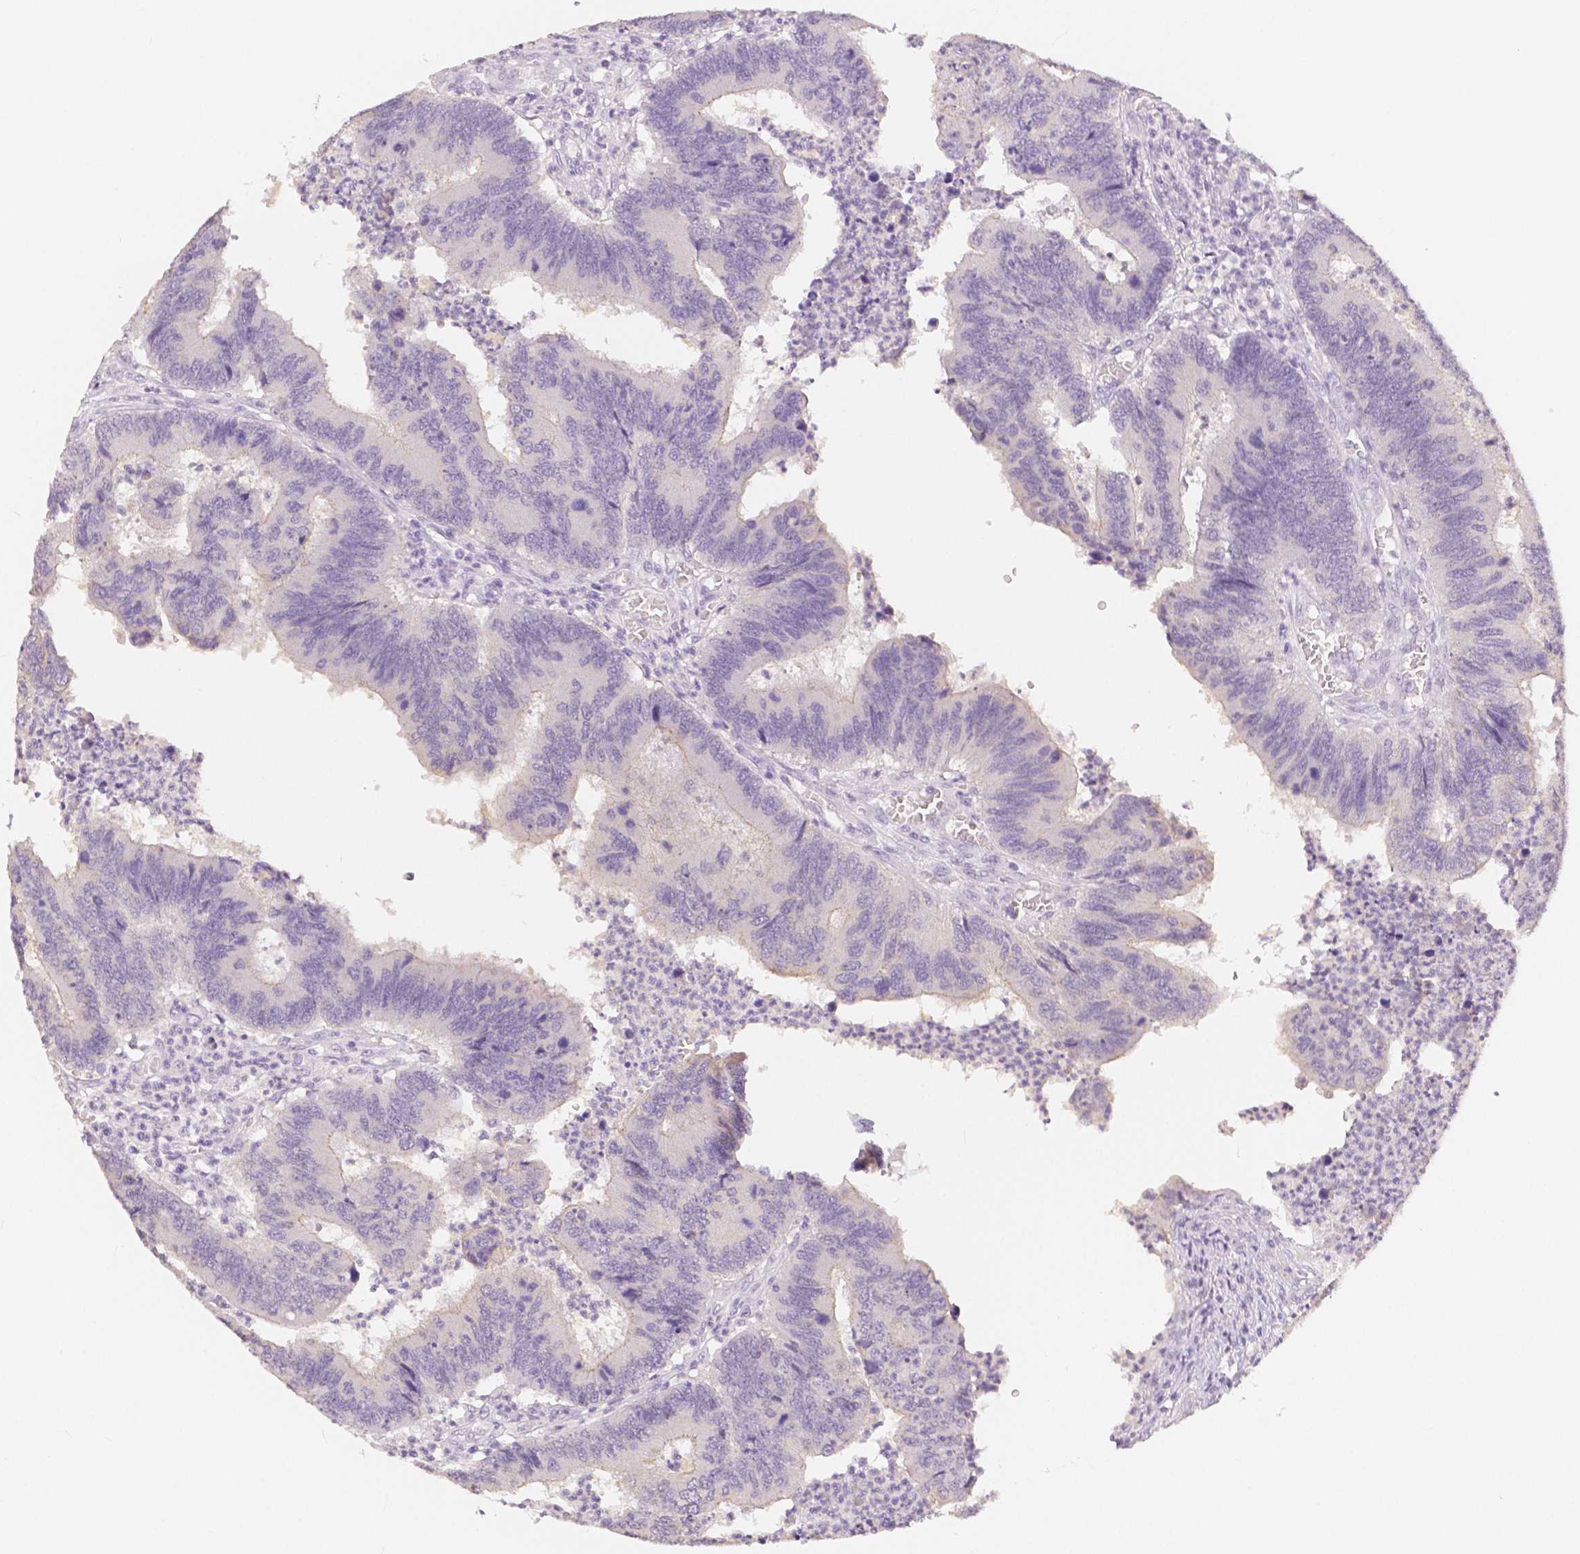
{"staining": {"intensity": "negative", "quantity": "none", "location": "none"}, "tissue": "colorectal cancer", "cell_type": "Tumor cells", "image_type": "cancer", "snomed": [{"axis": "morphology", "description": "Adenocarcinoma, NOS"}, {"axis": "topography", "description": "Colon"}], "caption": "A photomicrograph of adenocarcinoma (colorectal) stained for a protein shows no brown staining in tumor cells.", "gene": "OCLN", "patient": {"sex": "female", "age": 67}}